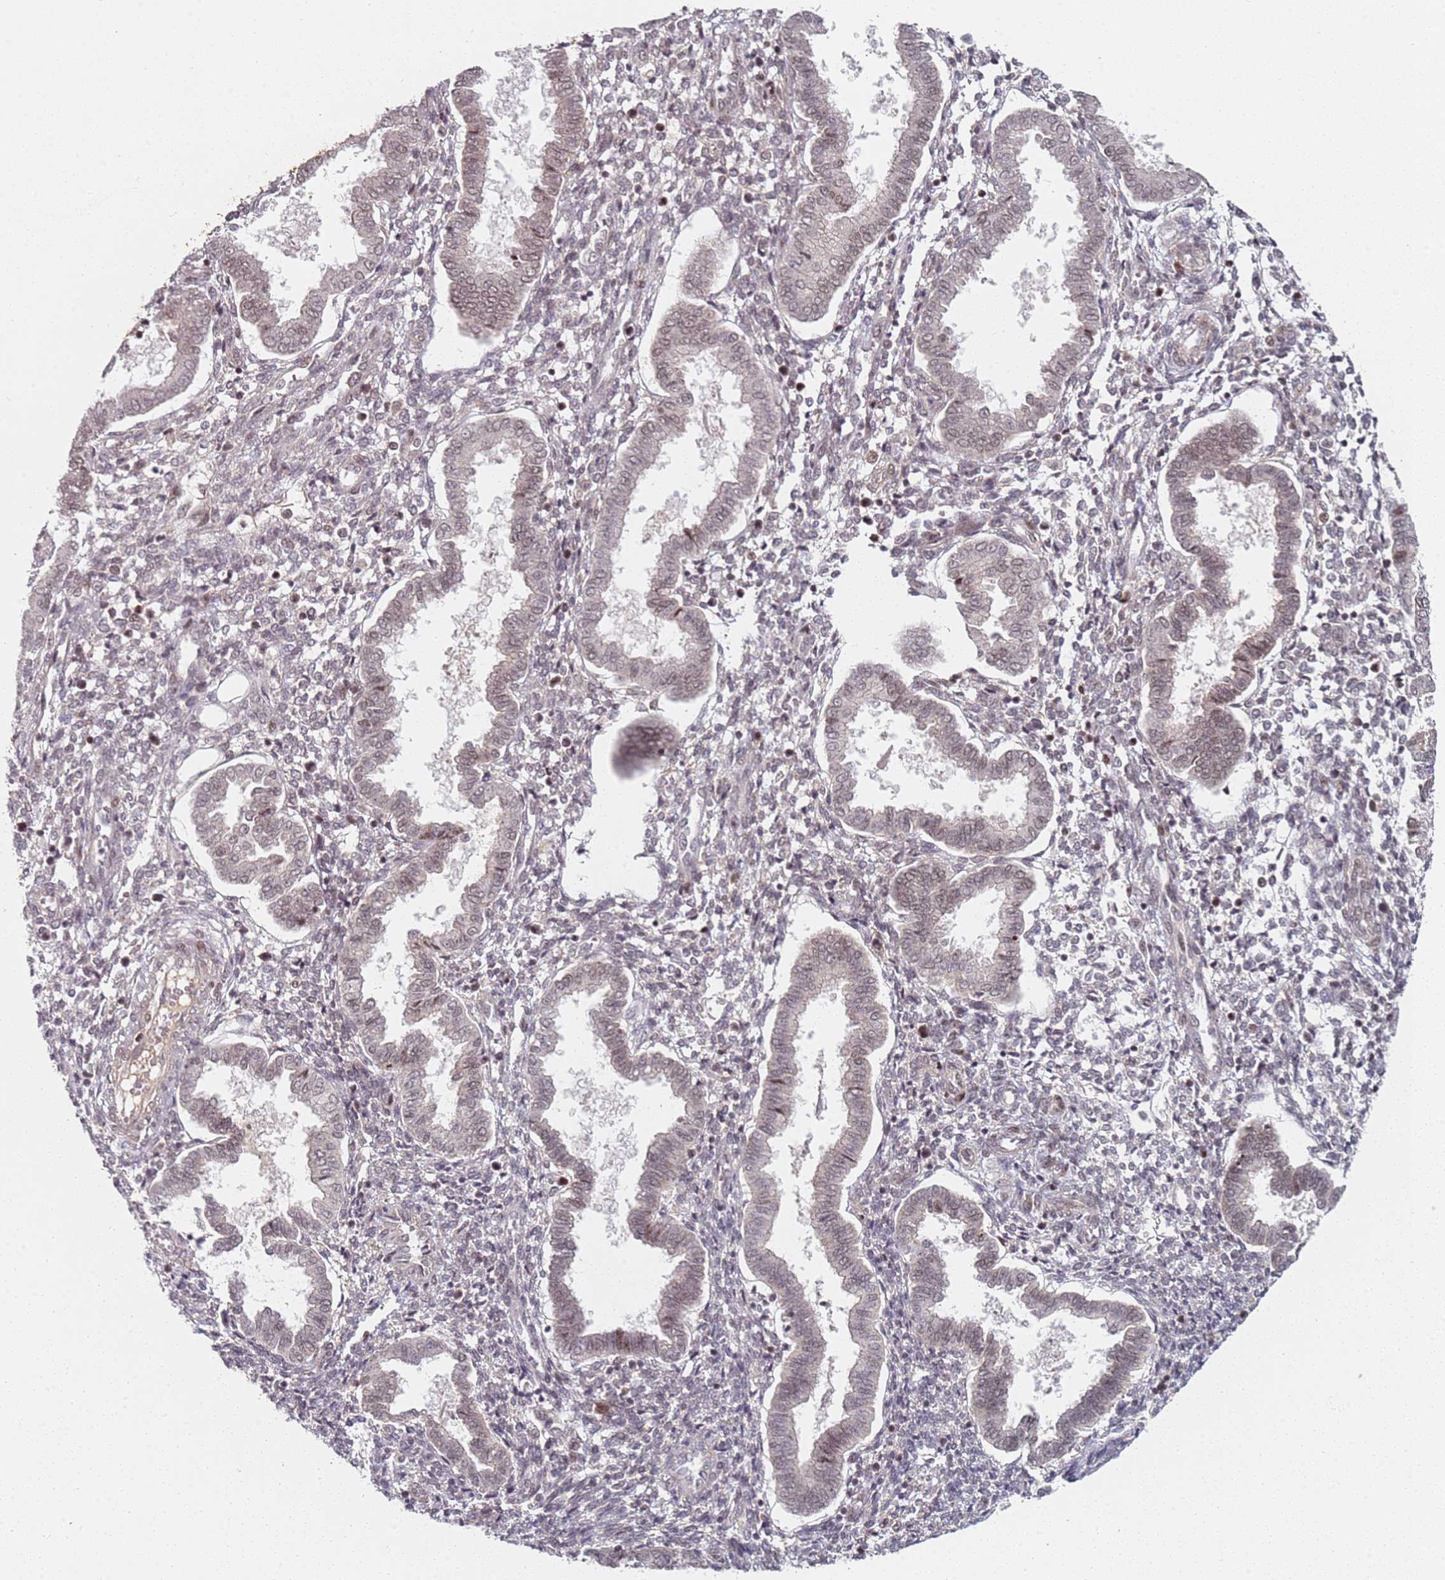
{"staining": {"intensity": "moderate", "quantity": "25%-75%", "location": "cytoplasmic/membranous,nuclear"}, "tissue": "endometrium", "cell_type": "Cells in endometrial stroma", "image_type": "normal", "snomed": [{"axis": "morphology", "description": "Normal tissue, NOS"}, {"axis": "topography", "description": "Endometrium"}], "caption": "An immunohistochemistry photomicrograph of unremarkable tissue is shown. Protein staining in brown shows moderate cytoplasmic/membranous,nuclear positivity in endometrium within cells in endometrial stroma.", "gene": "ATF6B", "patient": {"sex": "female", "age": 24}}